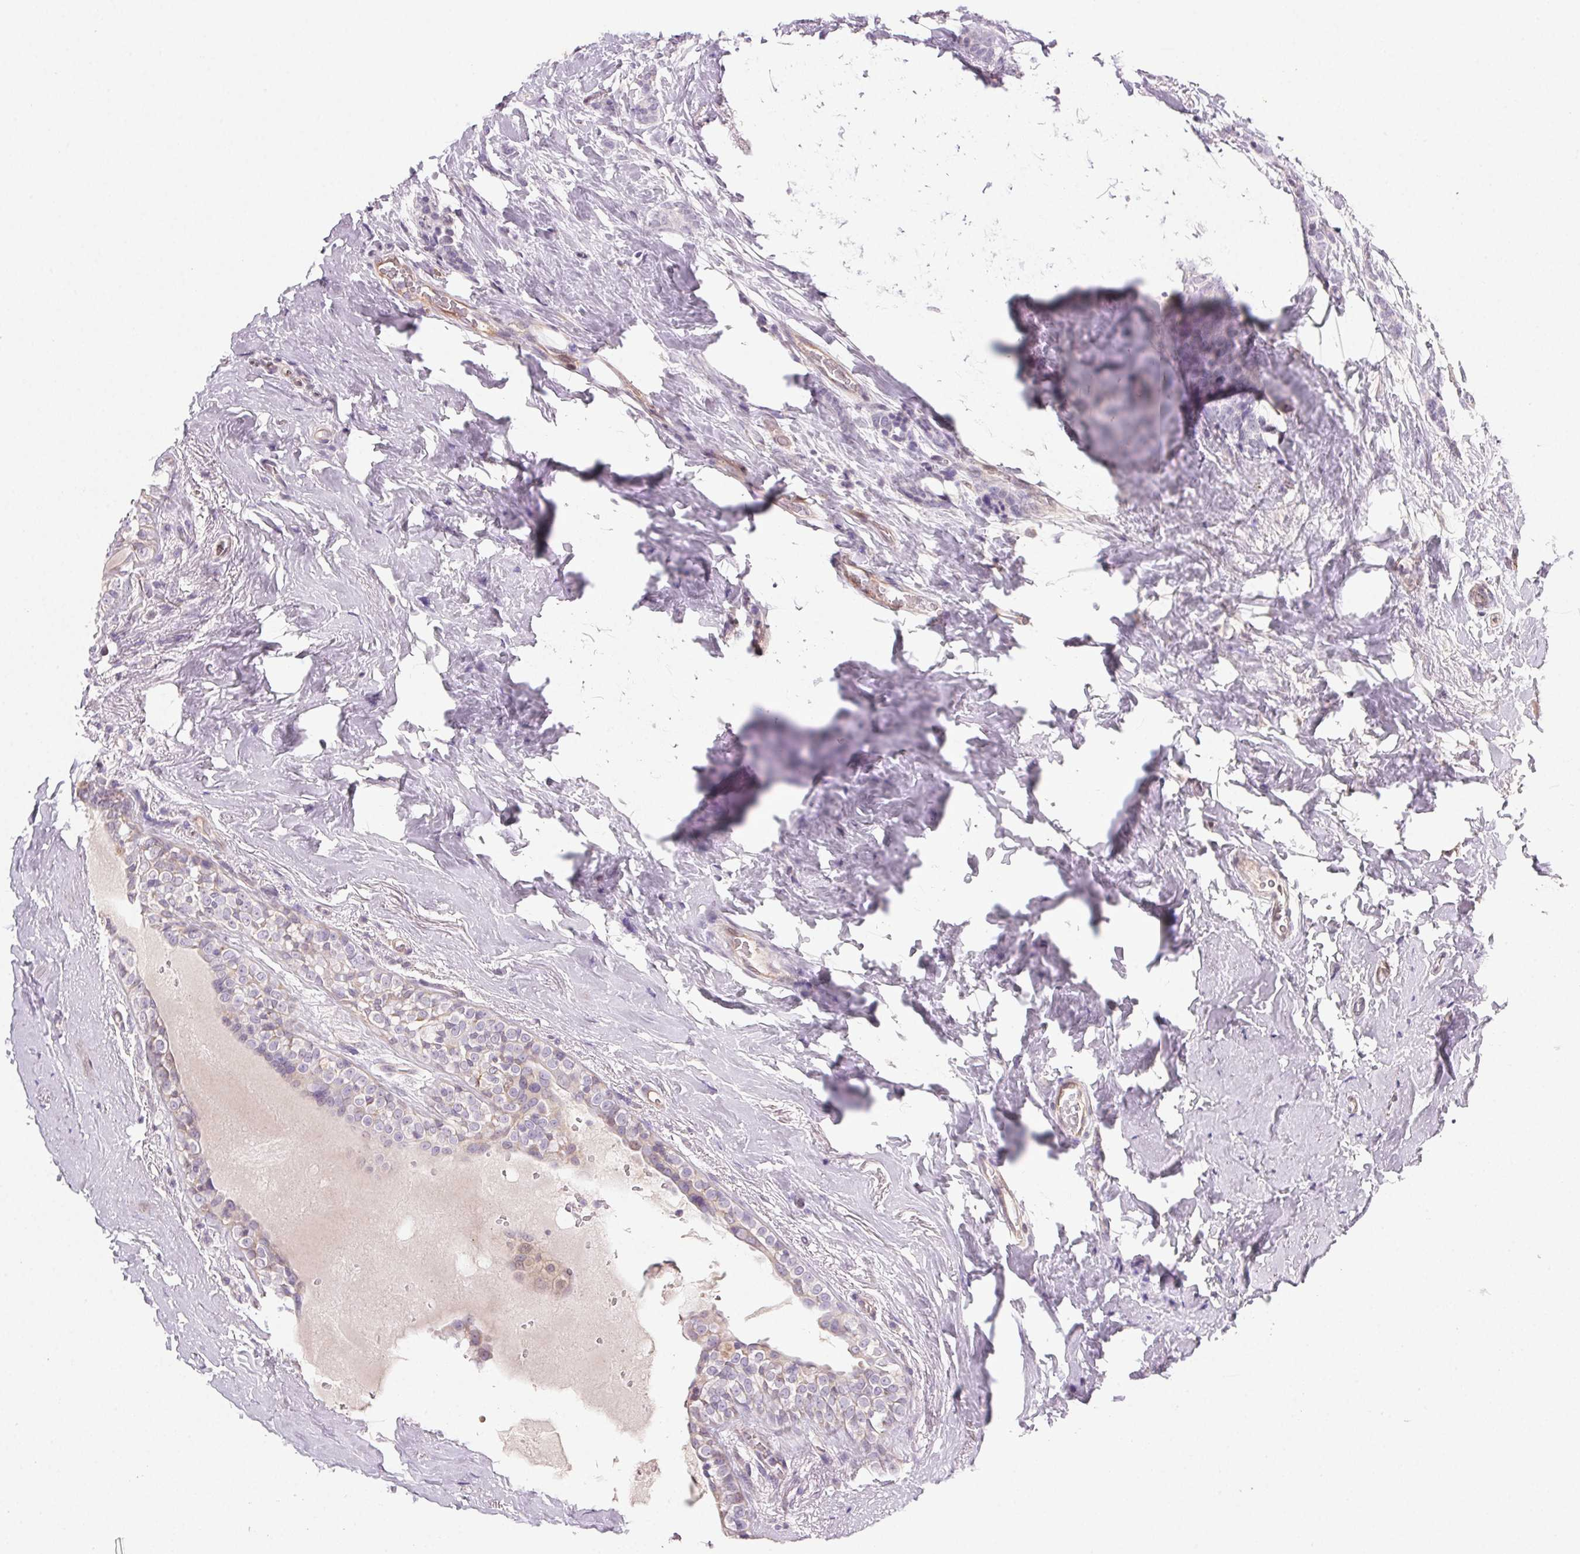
{"staining": {"intensity": "negative", "quantity": "none", "location": "none"}, "tissue": "breast cancer", "cell_type": "Tumor cells", "image_type": "cancer", "snomed": [{"axis": "morphology", "description": "Normal tissue, NOS"}, {"axis": "morphology", "description": "Duct carcinoma"}, {"axis": "topography", "description": "Breast"}], "caption": "Tumor cells are negative for protein expression in human breast cancer (invasive ductal carcinoma).", "gene": "GBP1", "patient": {"sex": "female", "age": 77}}